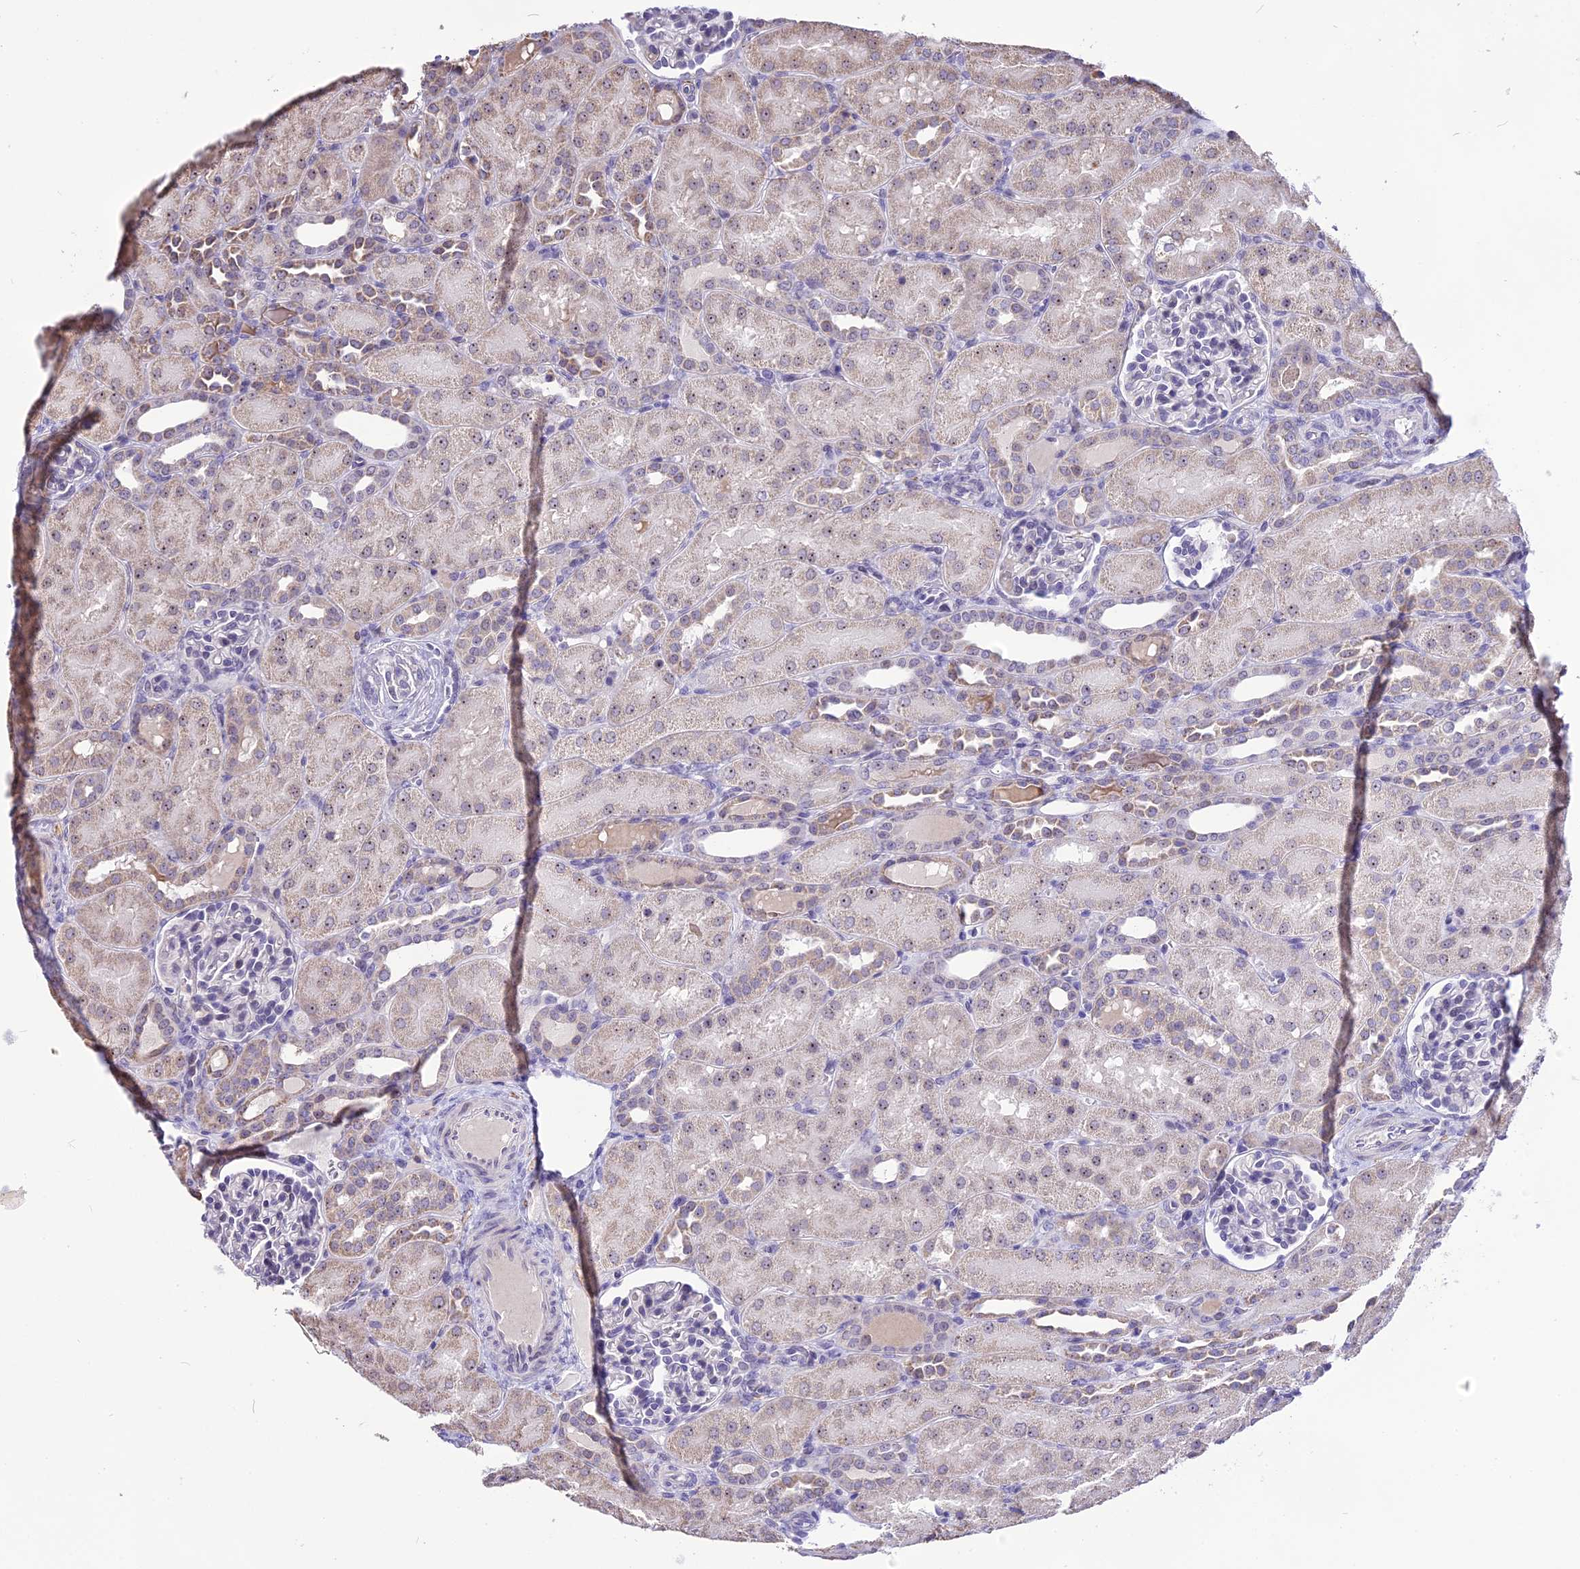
{"staining": {"intensity": "negative", "quantity": "none", "location": "none"}, "tissue": "kidney", "cell_type": "Cells in glomeruli", "image_type": "normal", "snomed": [{"axis": "morphology", "description": "Normal tissue, NOS"}, {"axis": "topography", "description": "Kidney"}], "caption": "Immunohistochemistry image of unremarkable kidney: human kidney stained with DAB displays no significant protein positivity in cells in glomeruli. (Brightfield microscopy of DAB immunohistochemistry at high magnification).", "gene": "CMSS1", "patient": {"sex": "male", "age": 1}}